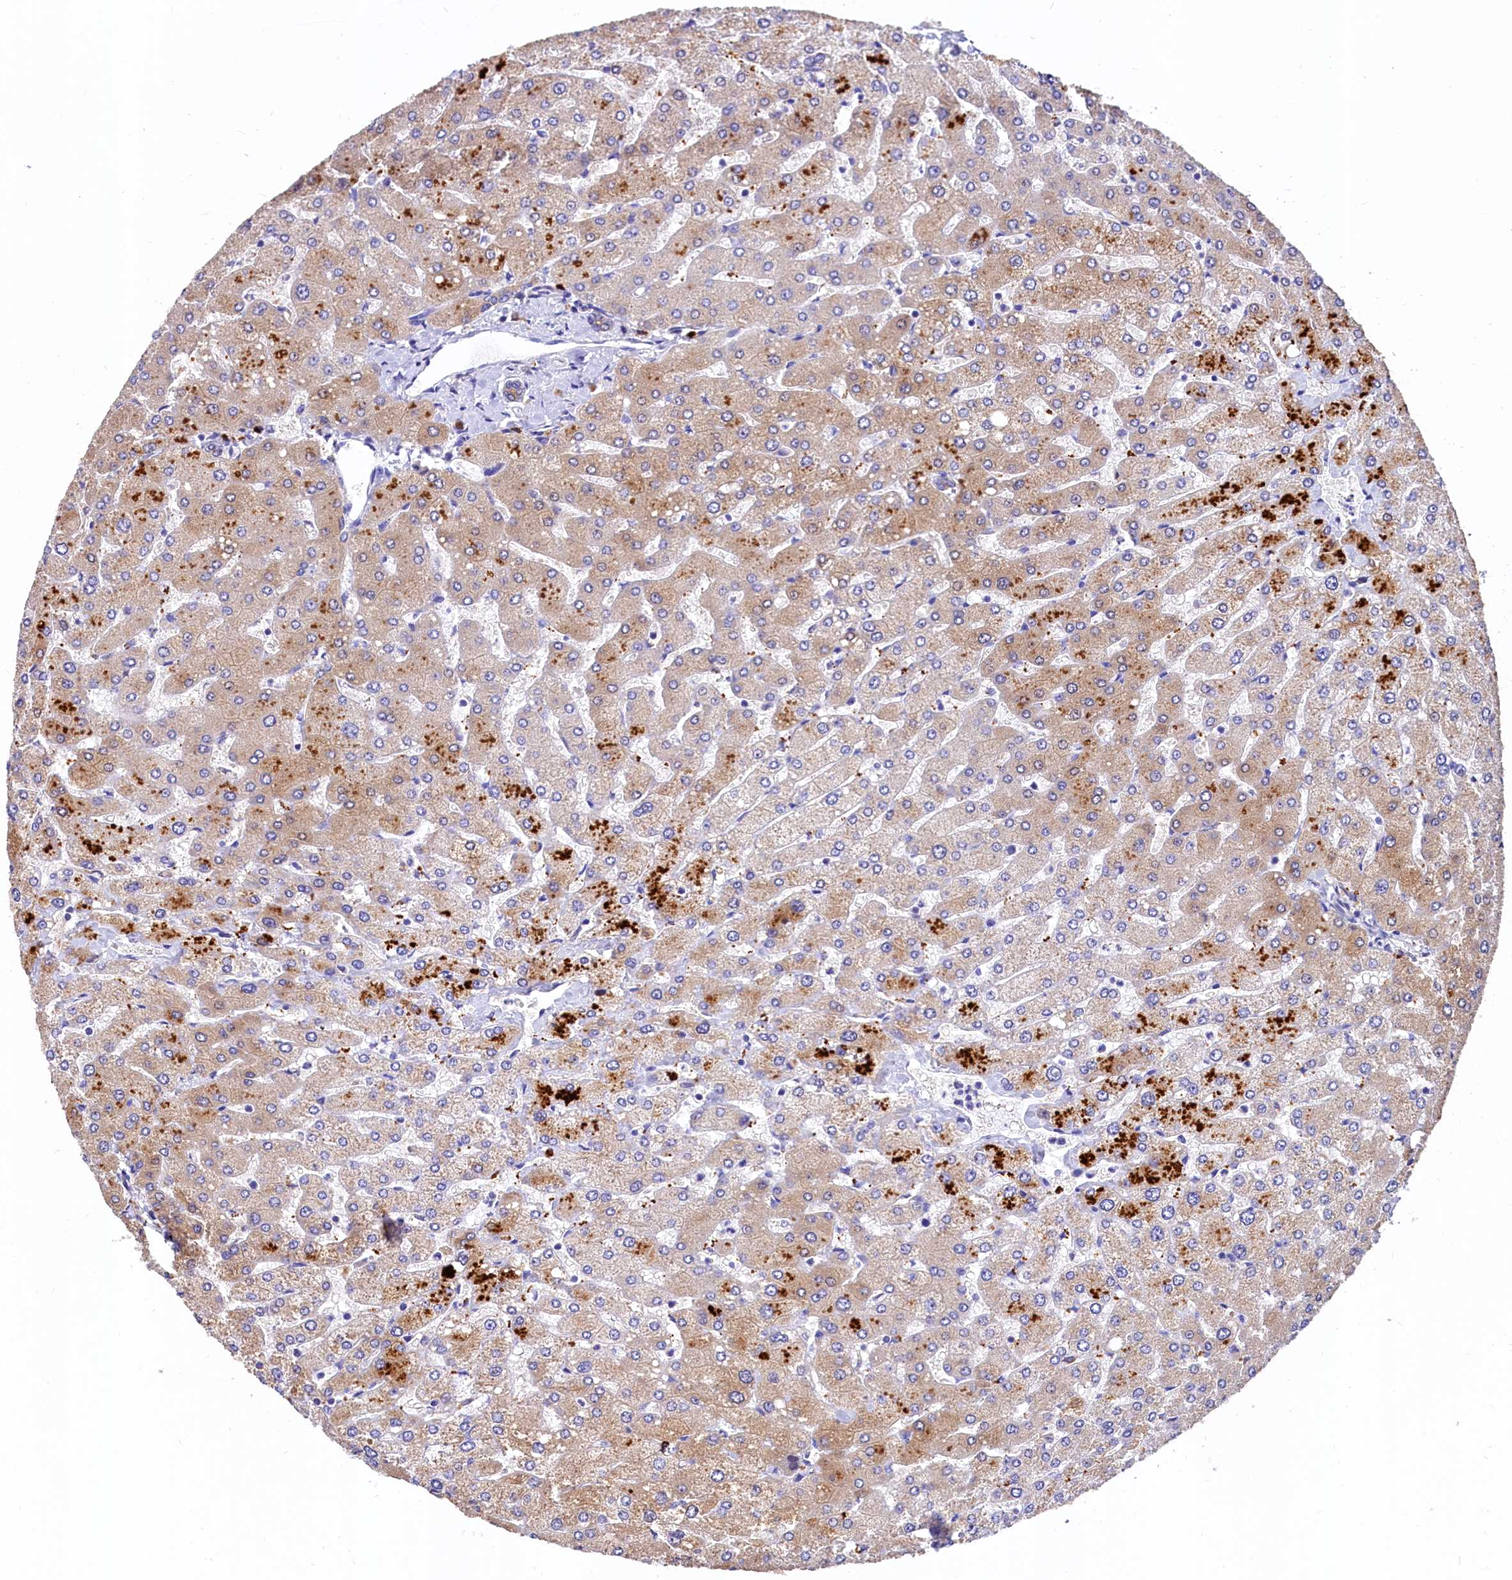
{"staining": {"intensity": "weak", "quantity": ">75%", "location": "cytoplasmic/membranous"}, "tissue": "liver", "cell_type": "Cholangiocytes", "image_type": "normal", "snomed": [{"axis": "morphology", "description": "Normal tissue, NOS"}, {"axis": "topography", "description": "Liver"}], "caption": "DAB immunohistochemical staining of normal liver exhibits weak cytoplasmic/membranous protein staining in approximately >75% of cholangiocytes. (DAB (3,3'-diaminobenzidine) IHC with brightfield microscopy, high magnification).", "gene": "EPS8L2", "patient": {"sex": "male", "age": 55}}